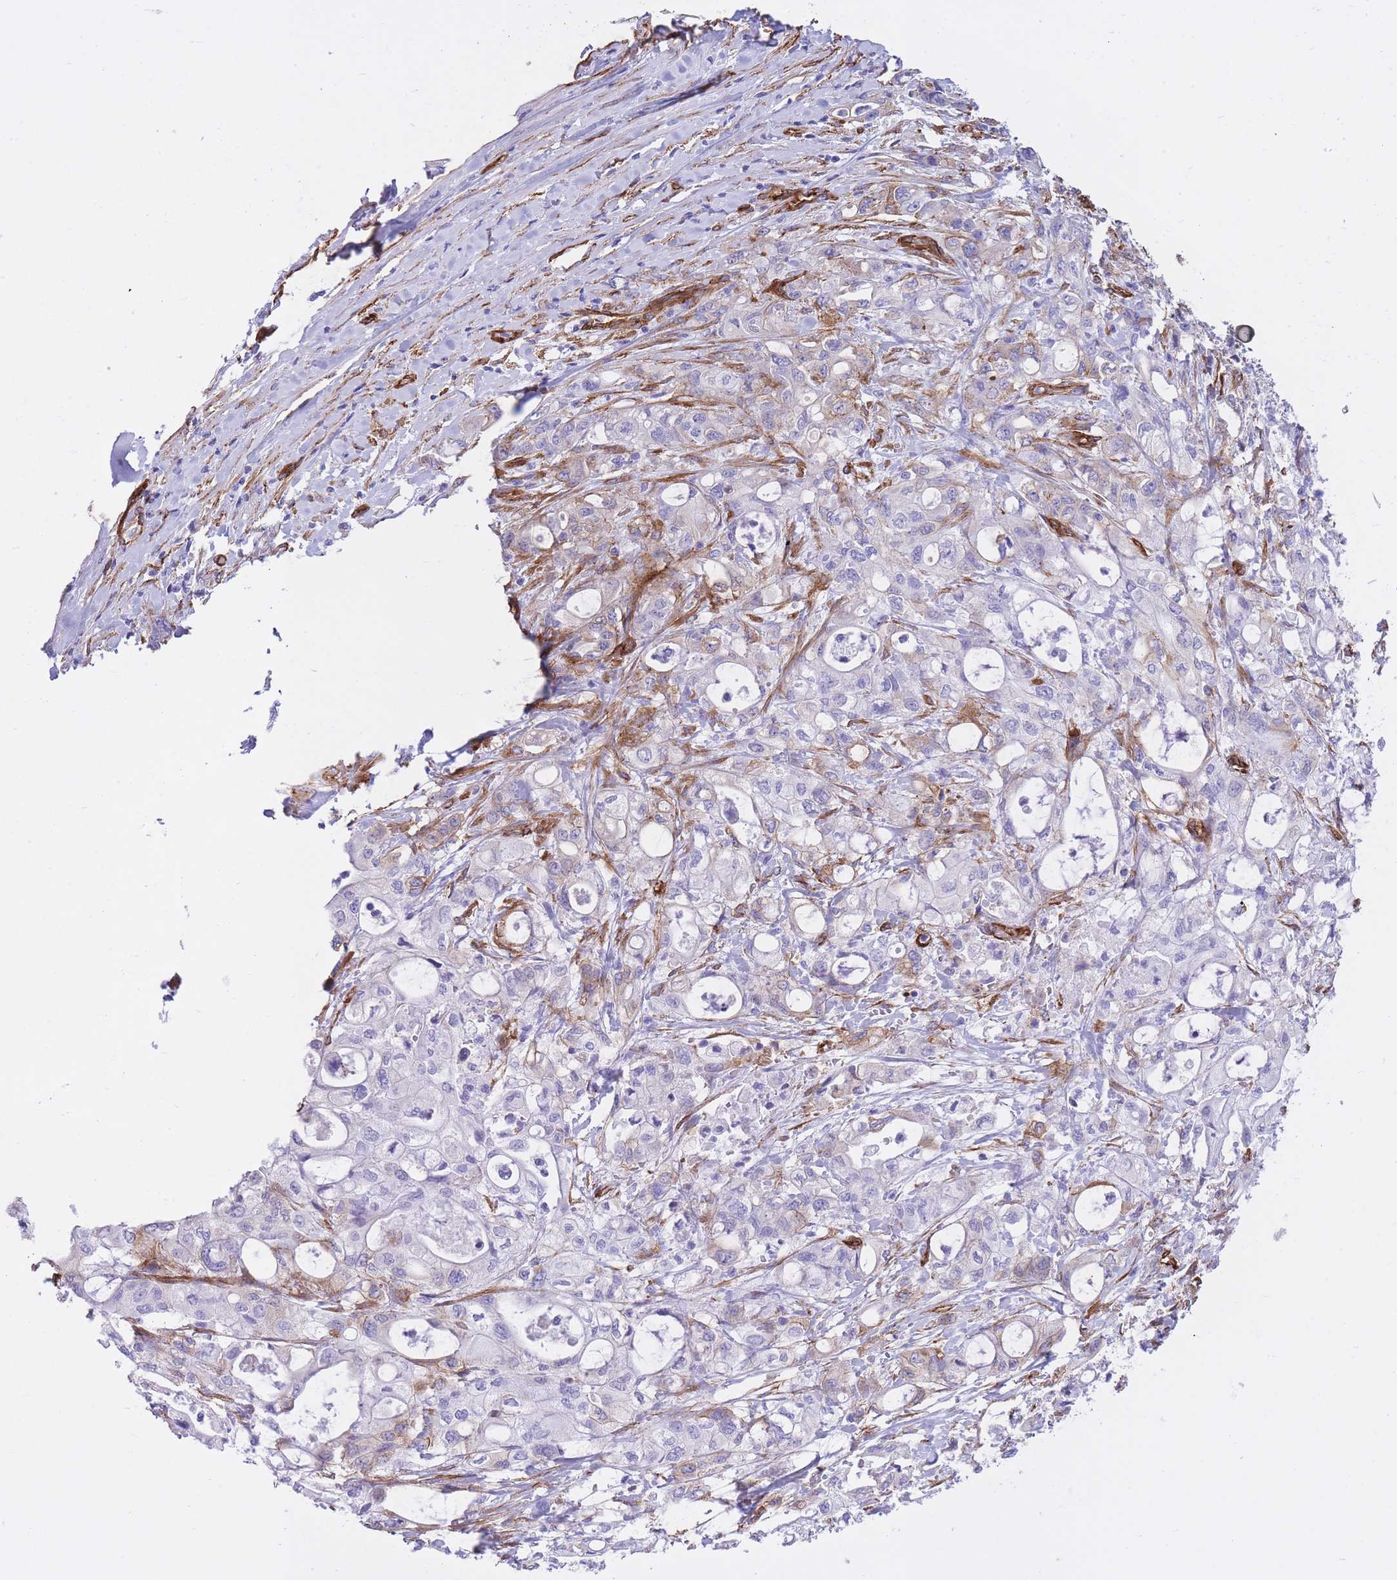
{"staining": {"intensity": "negative", "quantity": "none", "location": "none"}, "tissue": "pancreatic cancer", "cell_type": "Tumor cells", "image_type": "cancer", "snomed": [{"axis": "morphology", "description": "Adenocarcinoma, NOS"}, {"axis": "topography", "description": "Pancreas"}], "caption": "Tumor cells are negative for protein expression in human pancreatic cancer.", "gene": "CAVIN1", "patient": {"sex": "male", "age": 79}}